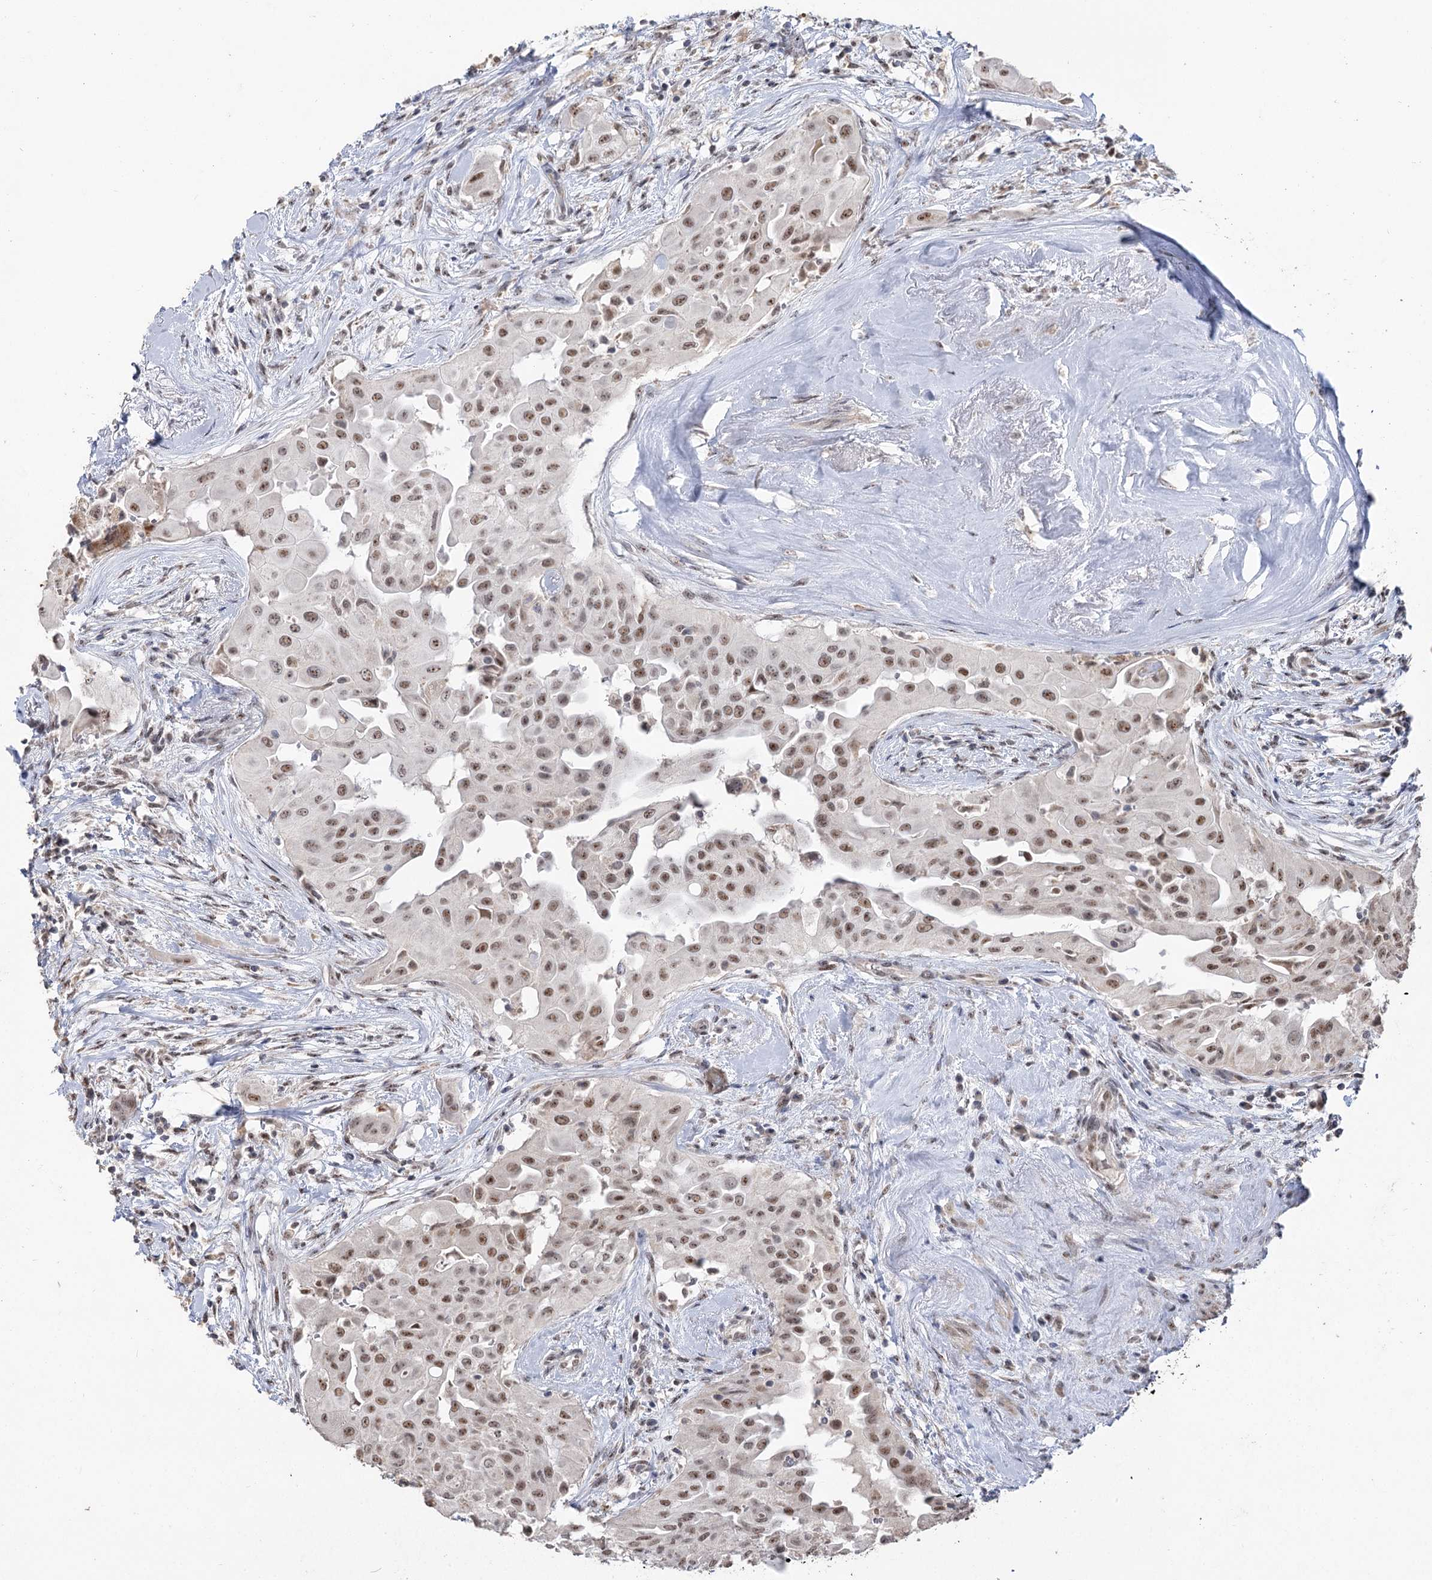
{"staining": {"intensity": "moderate", "quantity": ">75%", "location": "nuclear"}, "tissue": "thyroid cancer", "cell_type": "Tumor cells", "image_type": "cancer", "snomed": [{"axis": "morphology", "description": "Papillary adenocarcinoma, NOS"}, {"axis": "topography", "description": "Thyroid gland"}], "caption": "A brown stain highlights moderate nuclear staining of a protein in human thyroid cancer tumor cells.", "gene": "RUFY4", "patient": {"sex": "female", "age": 59}}